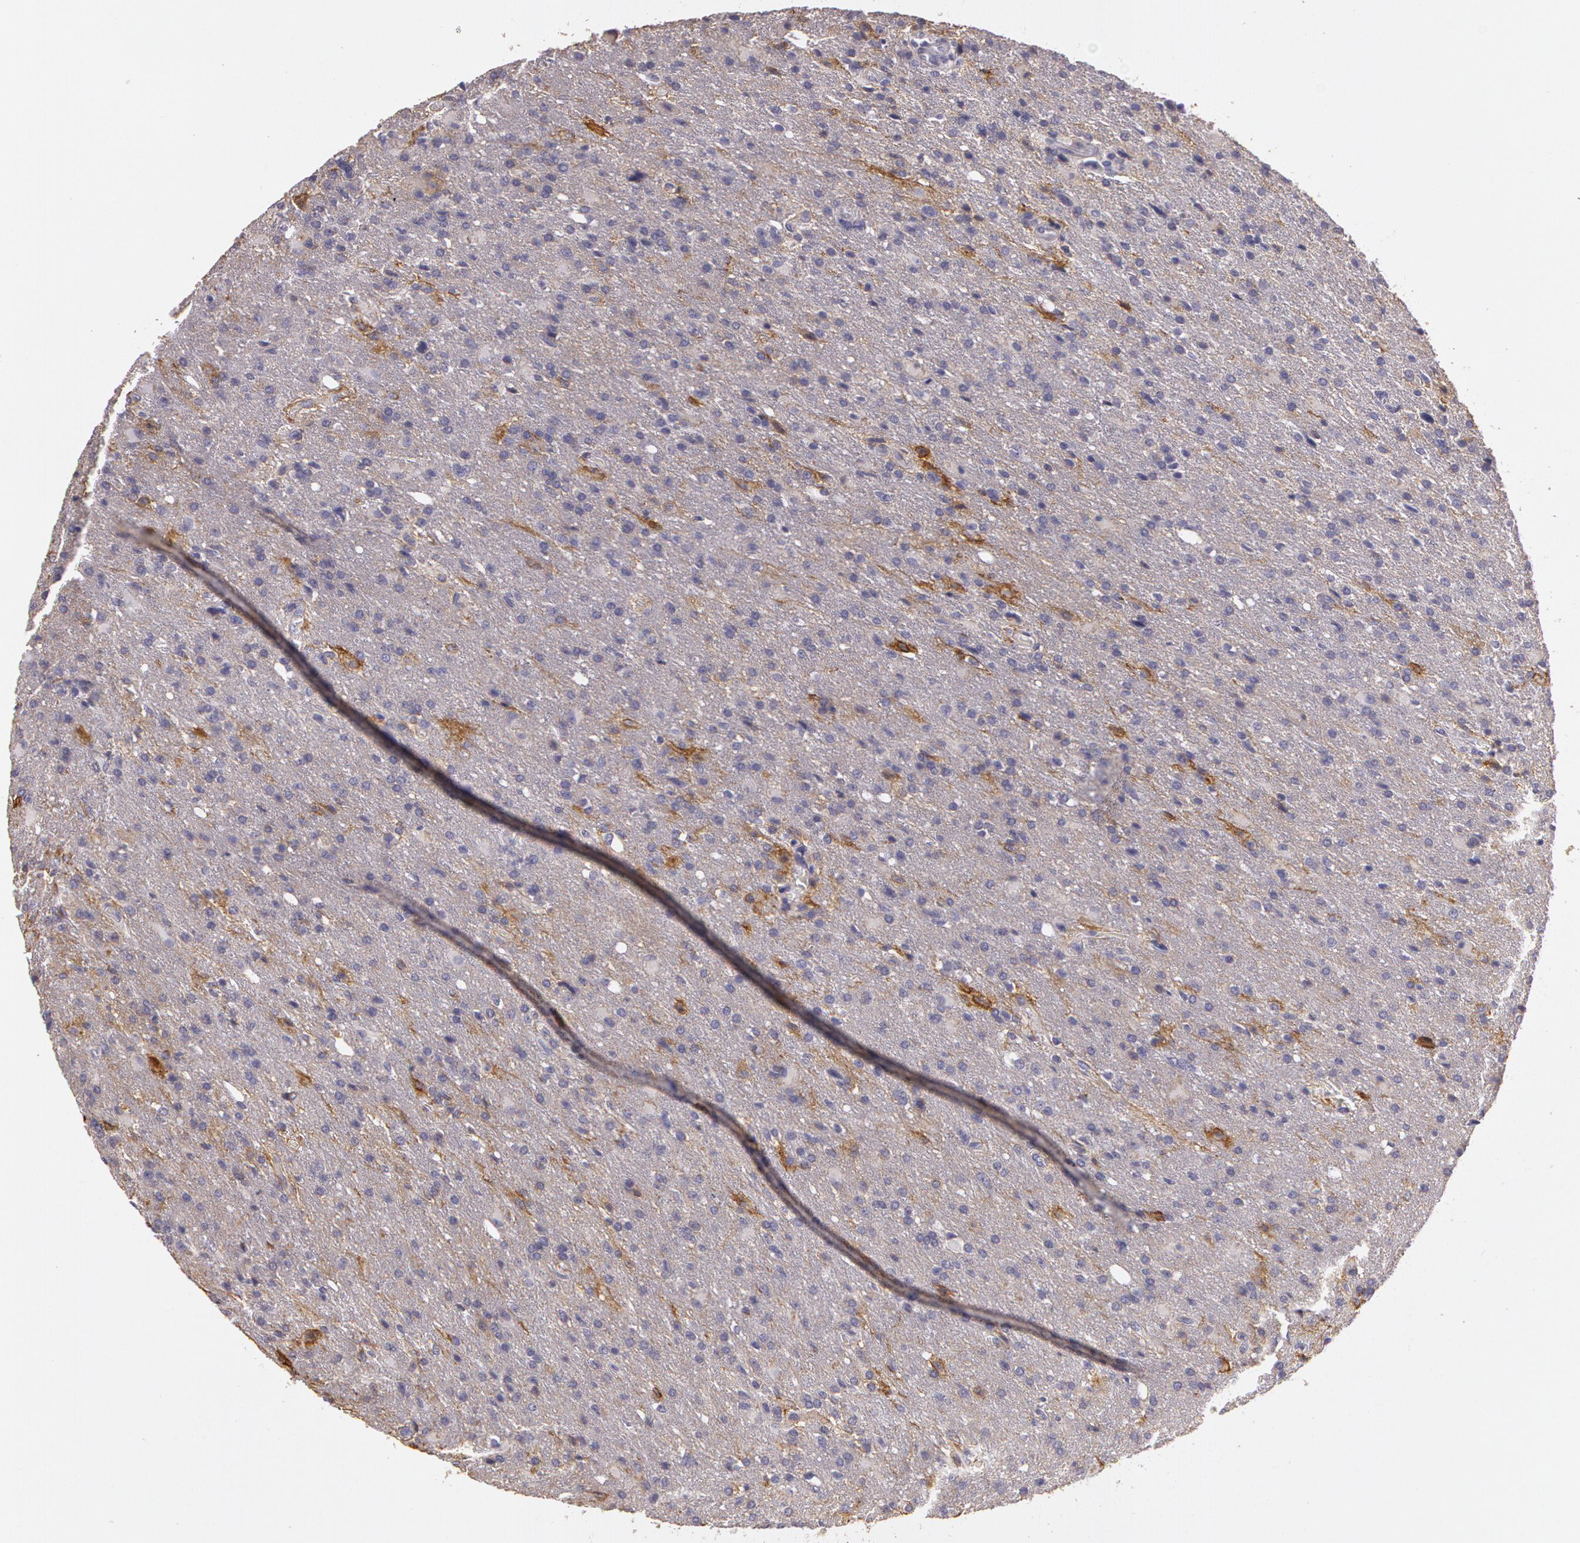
{"staining": {"intensity": "negative", "quantity": "none", "location": "none"}, "tissue": "glioma", "cell_type": "Tumor cells", "image_type": "cancer", "snomed": [{"axis": "morphology", "description": "Glioma, malignant, High grade"}, {"axis": "topography", "description": "Brain"}], "caption": "Immunohistochemical staining of human malignant glioma (high-grade) exhibits no significant staining in tumor cells. (DAB IHC with hematoxylin counter stain).", "gene": "G2E3", "patient": {"sex": "male", "age": 68}}